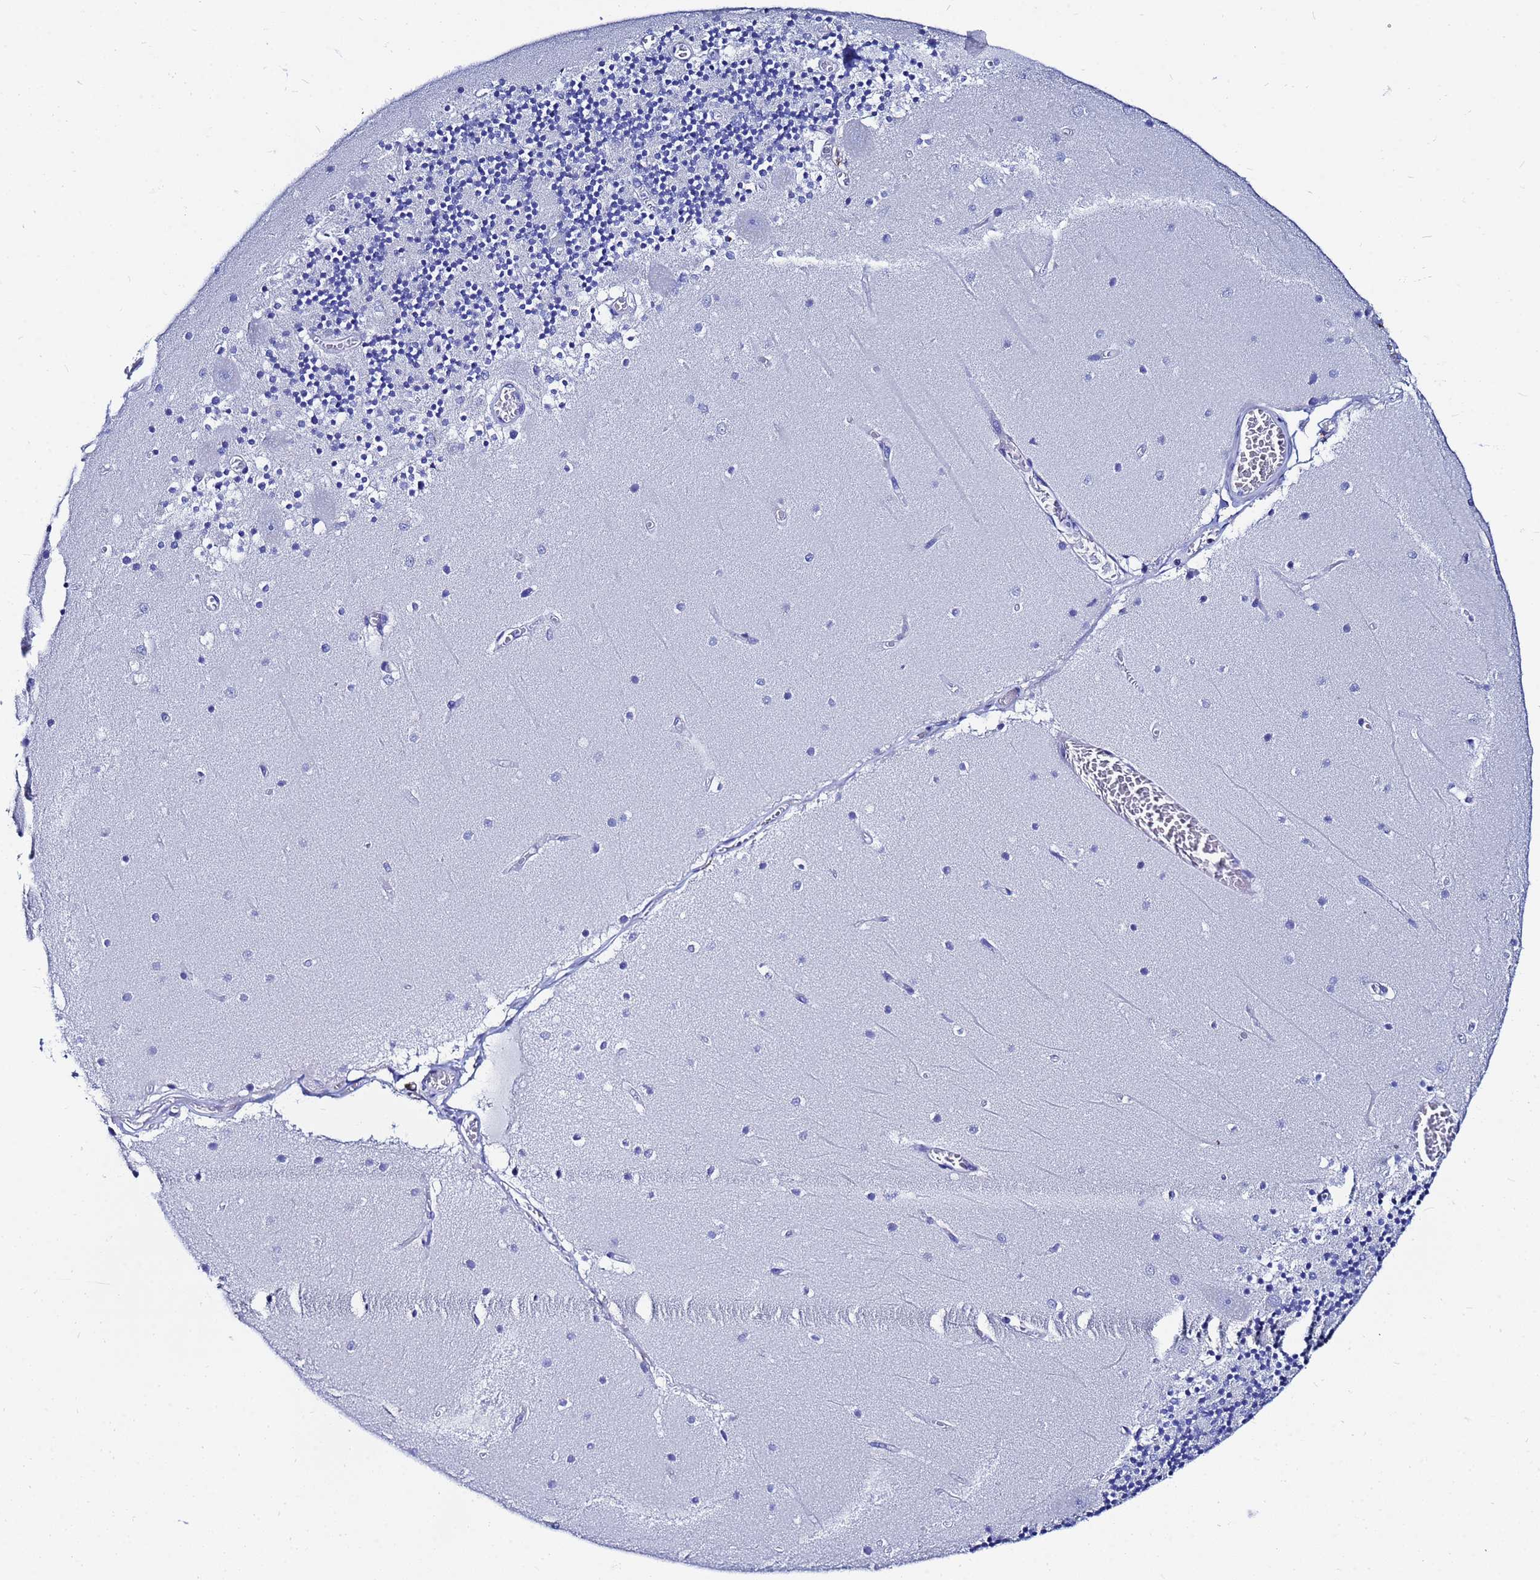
{"staining": {"intensity": "negative", "quantity": "none", "location": "none"}, "tissue": "cerebellum", "cell_type": "Cells in granular layer", "image_type": "normal", "snomed": [{"axis": "morphology", "description": "Normal tissue, NOS"}, {"axis": "topography", "description": "Cerebellum"}], "caption": "The immunohistochemistry (IHC) histopathology image has no significant staining in cells in granular layer of cerebellum. (DAB IHC with hematoxylin counter stain).", "gene": "AQP12A", "patient": {"sex": "female", "age": 28}}